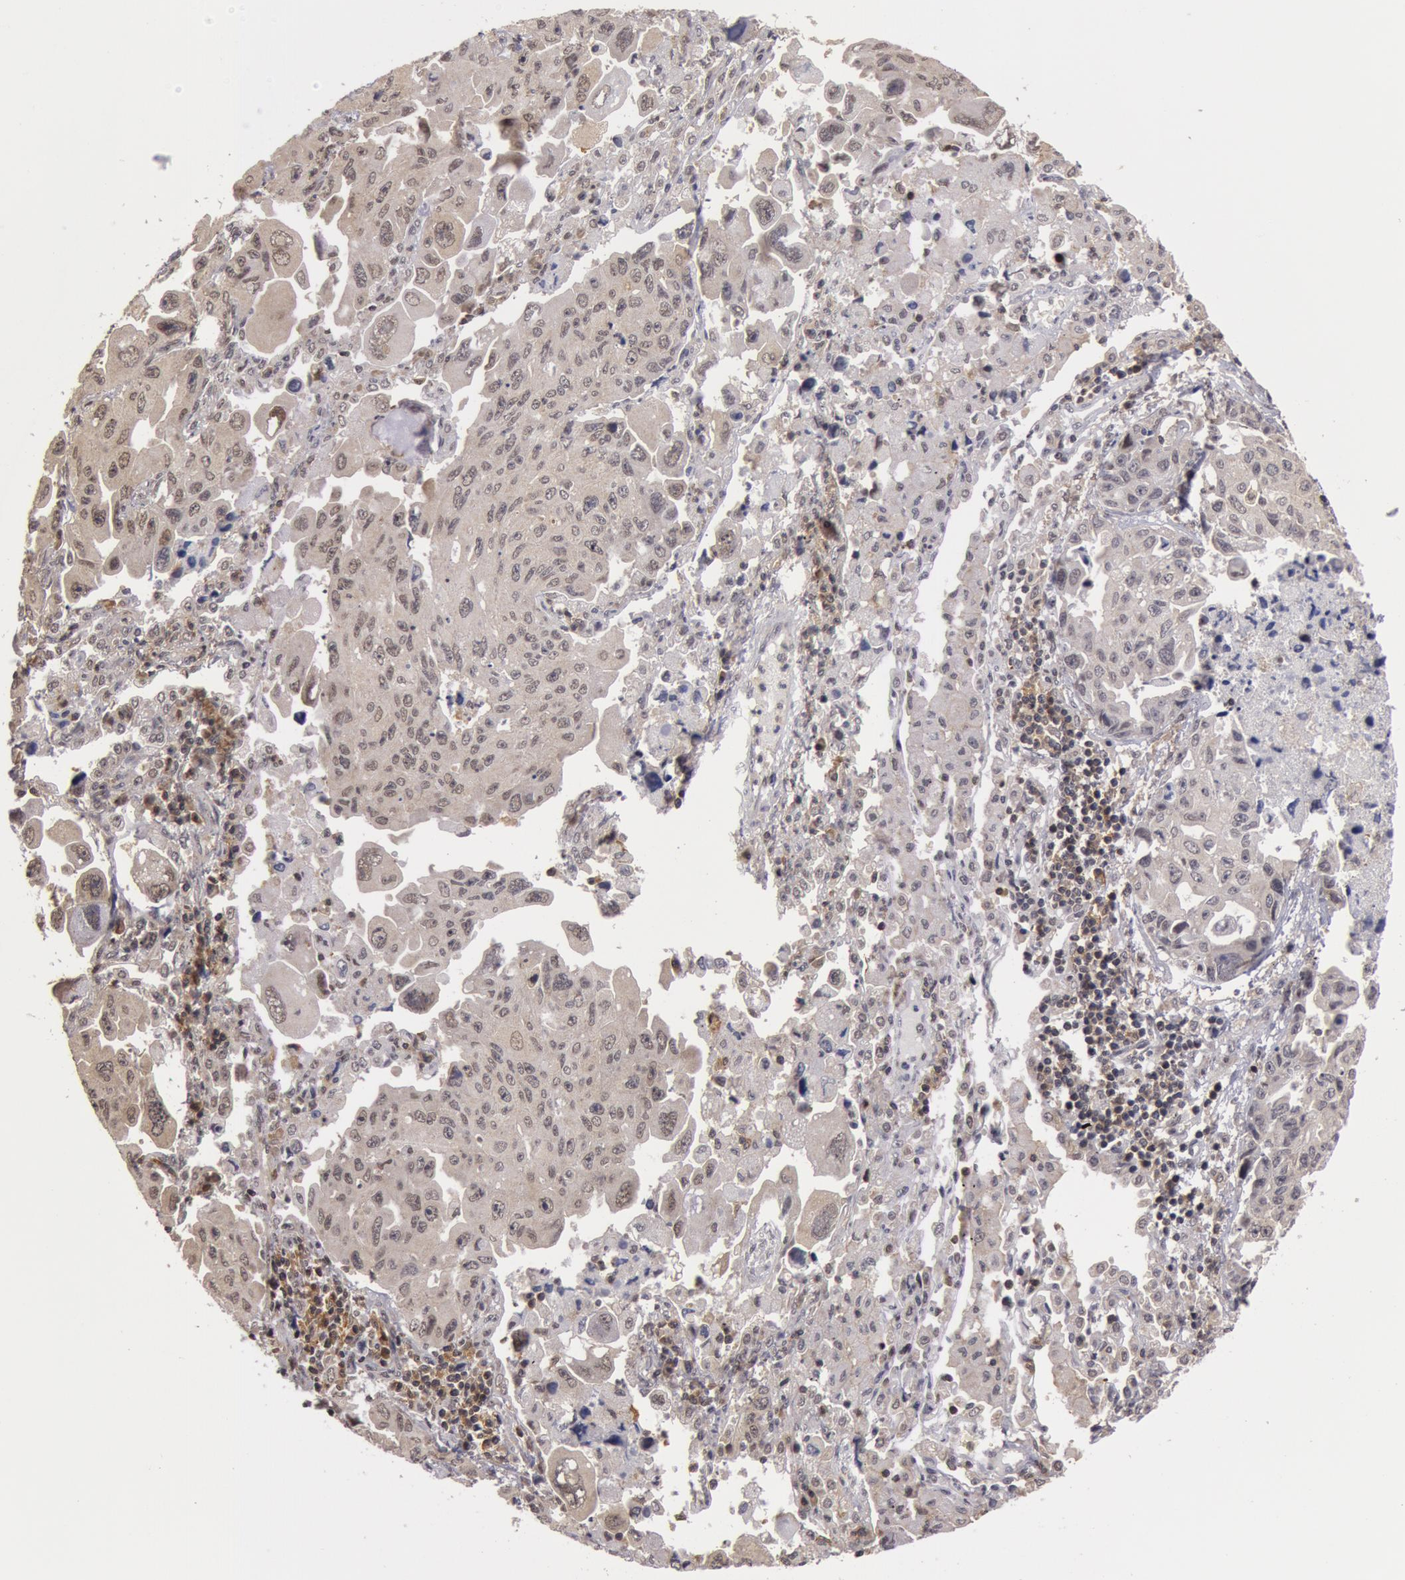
{"staining": {"intensity": "weak", "quantity": "<25%", "location": "nuclear"}, "tissue": "lung cancer", "cell_type": "Tumor cells", "image_type": "cancer", "snomed": [{"axis": "morphology", "description": "Adenocarcinoma, NOS"}, {"axis": "topography", "description": "Lung"}], "caption": "Adenocarcinoma (lung) stained for a protein using immunohistochemistry reveals no expression tumor cells.", "gene": "ZNF350", "patient": {"sex": "male", "age": 64}}